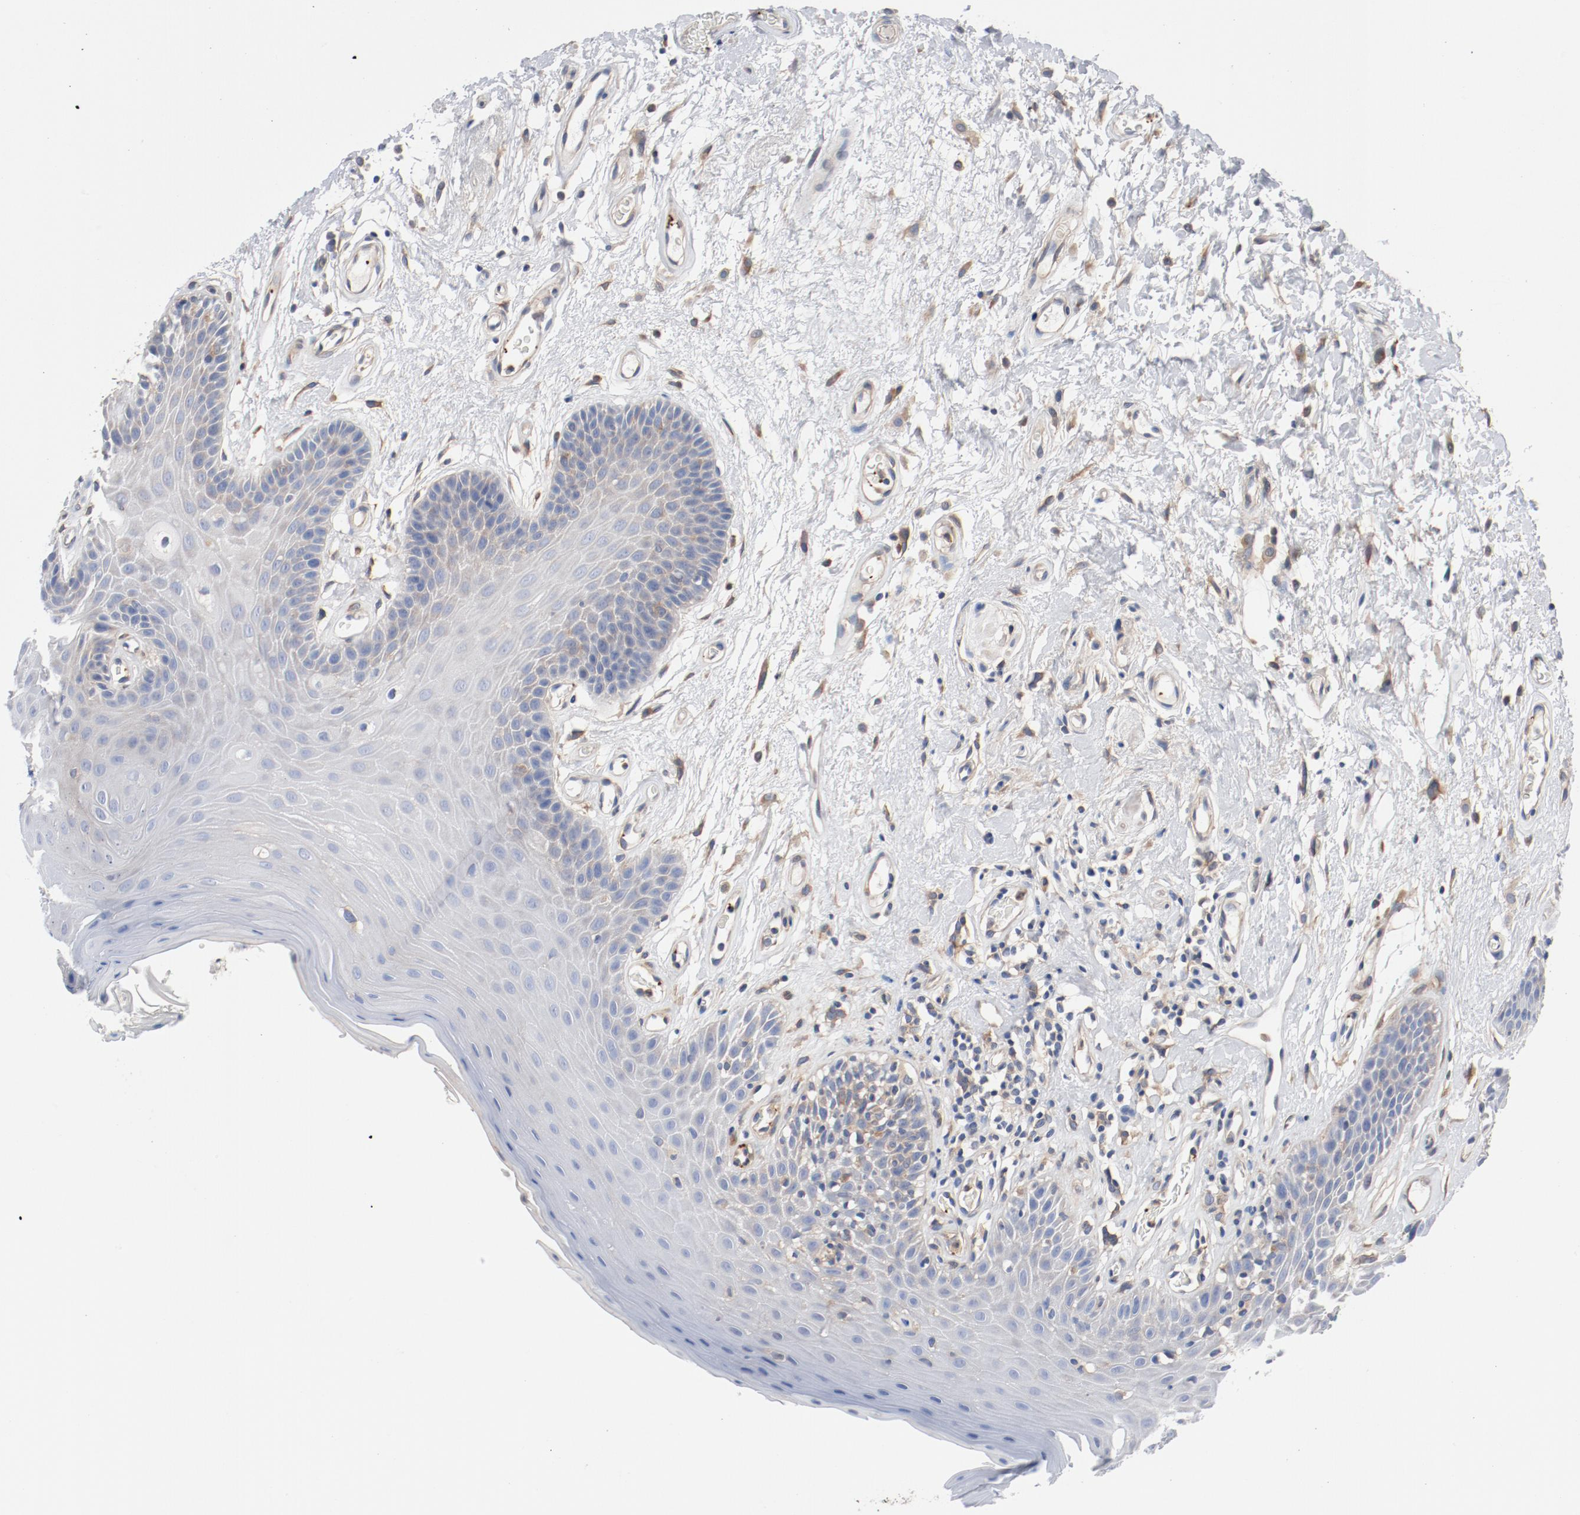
{"staining": {"intensity": "weak", "quantity": "<25%", "location": "cytoplasmic/membranous"}, "tissue": "oral mucosa", "cell_type": "Squamous epithelial cells", "image_type": "normal", "snomed": [{"axis": "morphology", "description": "Normal tissue, NOS"}, {"axis": "morphology", "description": "Squamous cell carcinoma, NOS"}, {"axis": "topography", "description": "Skeletal muscle"}, {"axis": "topography", "description": "Oral tissue"}, {"axis": "topography", "description": "Head-Neck"}], "caption": "Squamous epithelial cells show no significant expression in normal oral mucosa. Nuclei are stained in blue.", "gene": "ILK", "patient": {"sex": "male", "age": 71}}